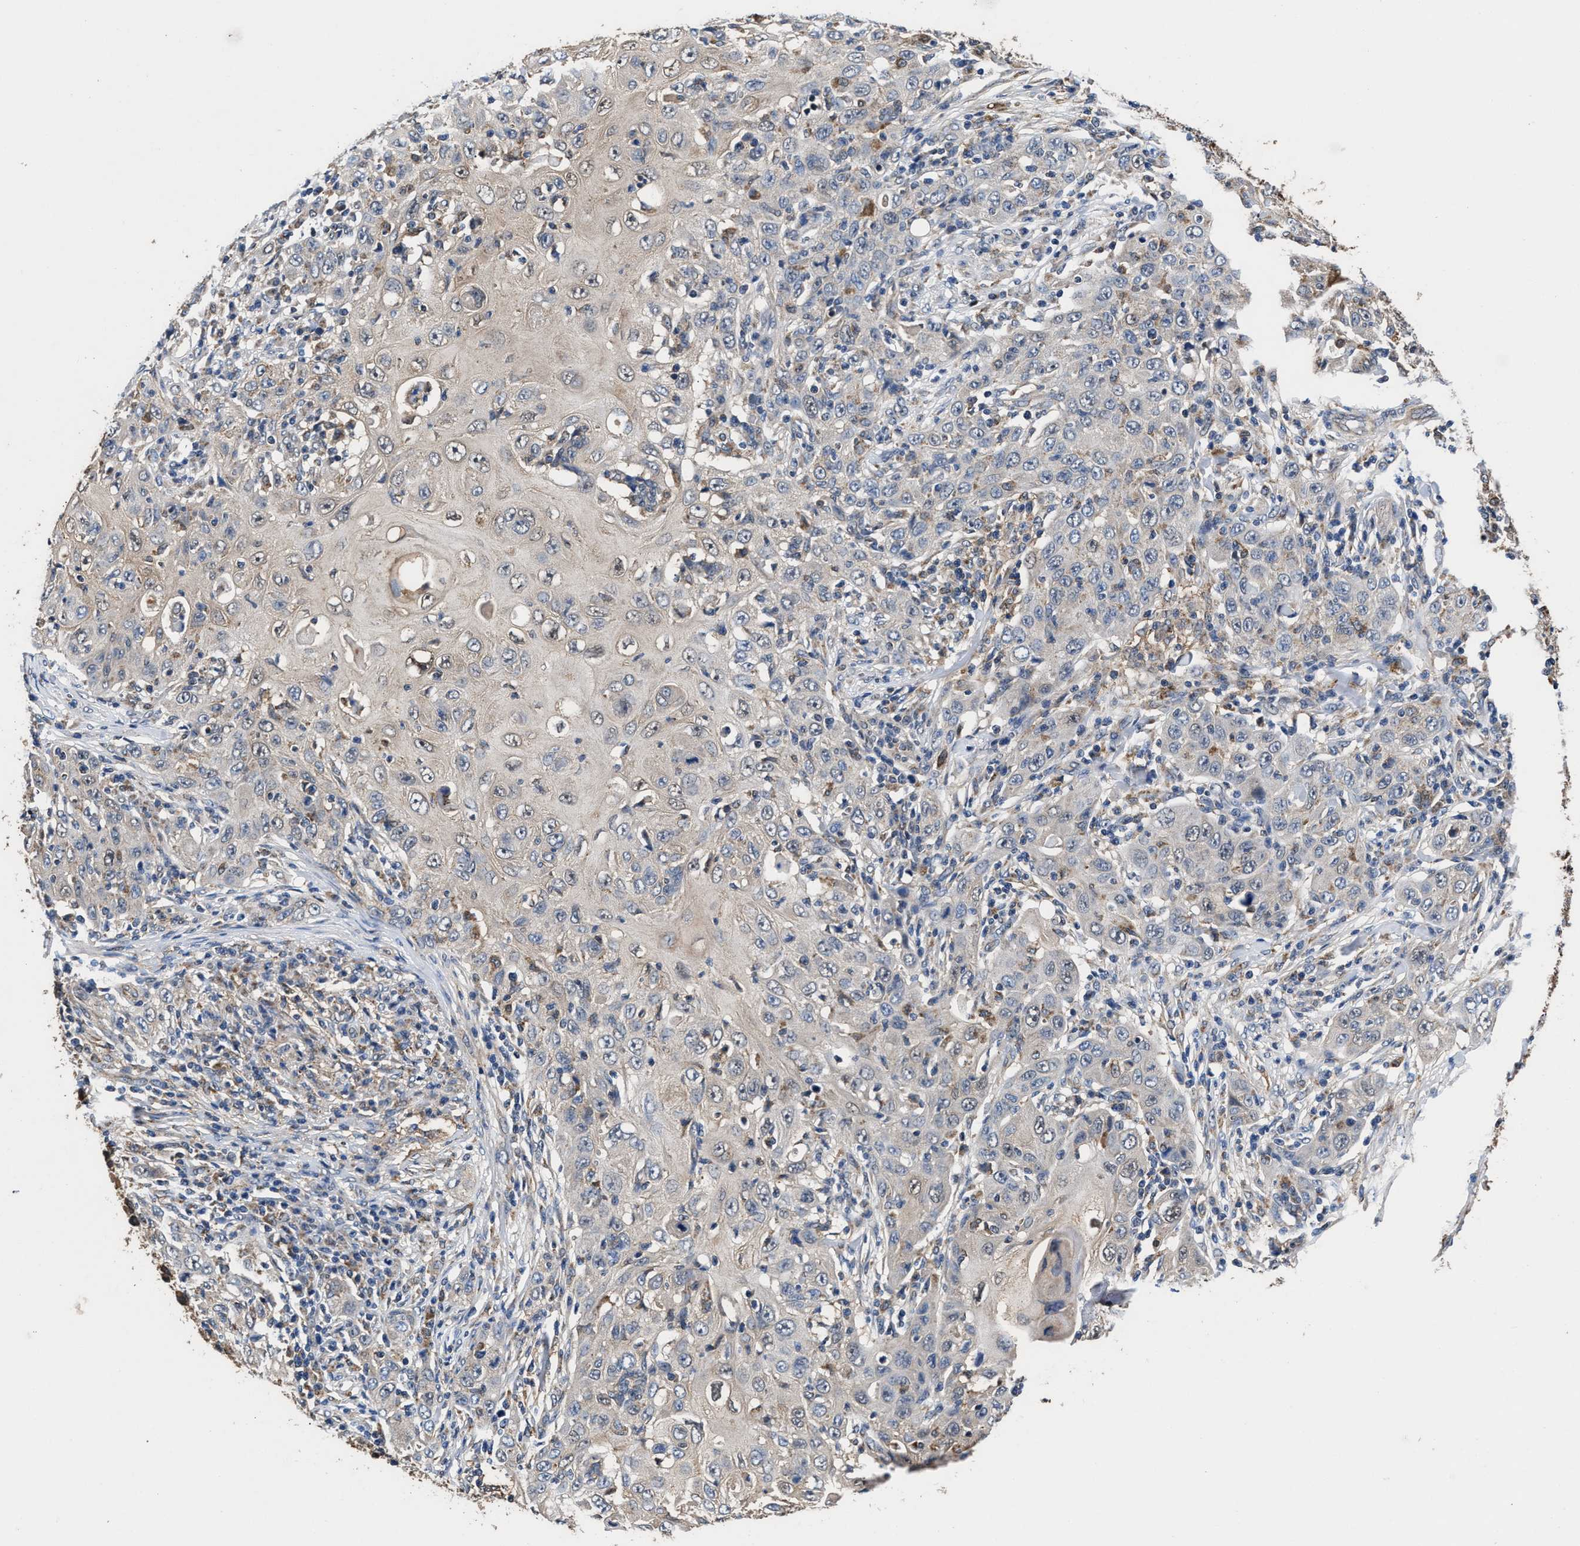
{"staining": {"intensity": "negative", "quantity": "none", "location": "none"}, "tissue": "skin cancer", "cell_type": "Tumor cells", "image_type": "cancer", "snomed": [{"axis": "morphology", "description": "Squamous cell carcinoma, NOS"}, {"axis": "topography", "description": "Skin"}], "caption": "Protein analysis of skin cancer (squamous cell carcinoma) reveals no significant positivity in tumor cells. (Stains: DAB (3,3'-diaminobenzidine) immunohistochemistry with hematoxylin counter stain, Microscopy: brightfield microscopy at high magnification).", "gene": "ACLY", "patient": {"sex": "female", "age": 88}}